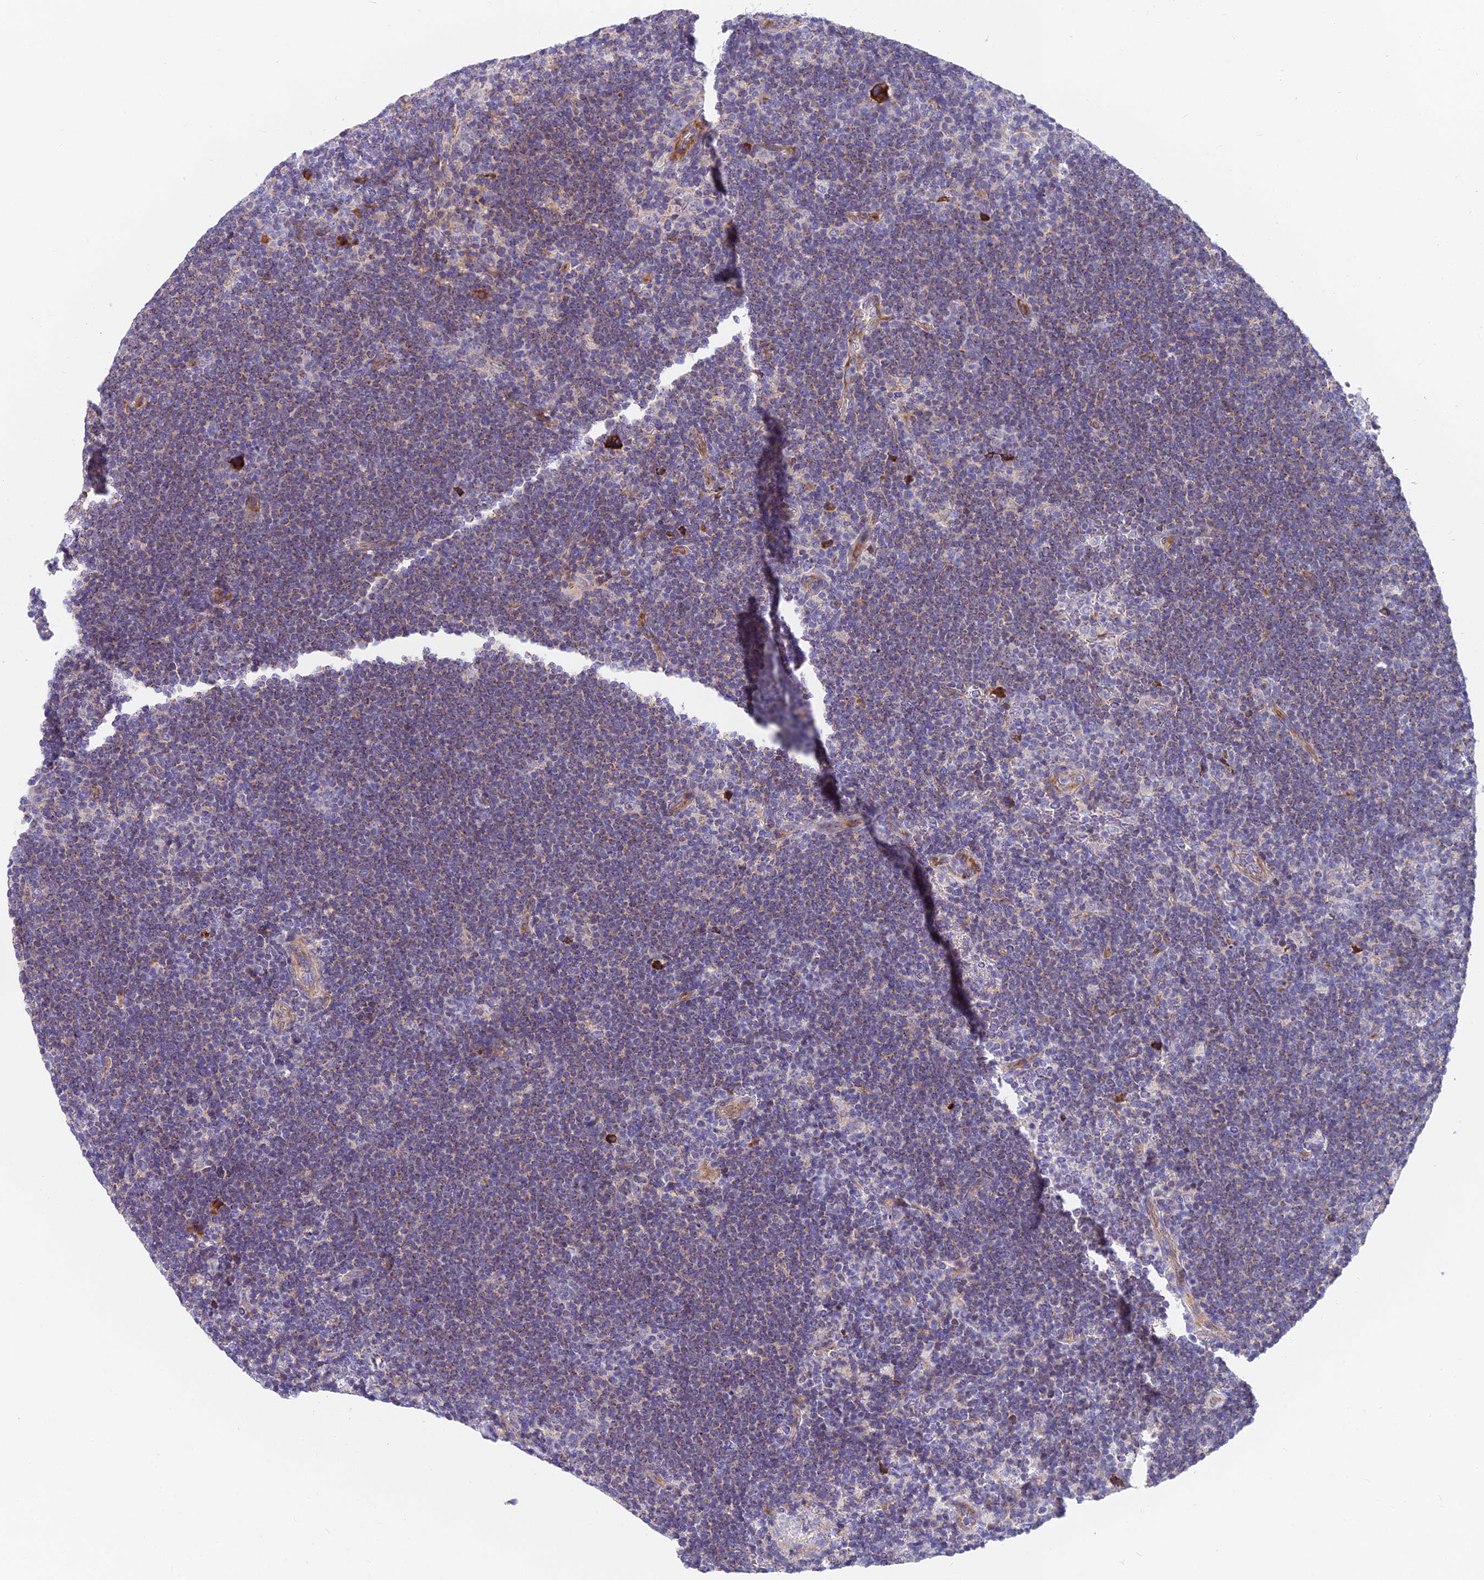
{"staining": {"intensity": "moderate", "quantity": "<25%", "location": "cytoplasmic/membranous"}, "tissue": "lymphoma", "cell_type": "Tumor cells", "image_type": "cancer", "snomed": [{"axis": "morphology", "description": "Hodgkin's disease, NOS"}, {"axis": "topography", "description": "Lymph node"}], "caption": "Tumor cells display low levels of moderate cytoplasmic/membranous staining in approximately <25% of cells in Hodgkin's disease. (DAB IHC, brown staining for protein, blue staining for nuclei).", "gene": "MVB12A", "patient": {"sex": "female", "age": 57}}